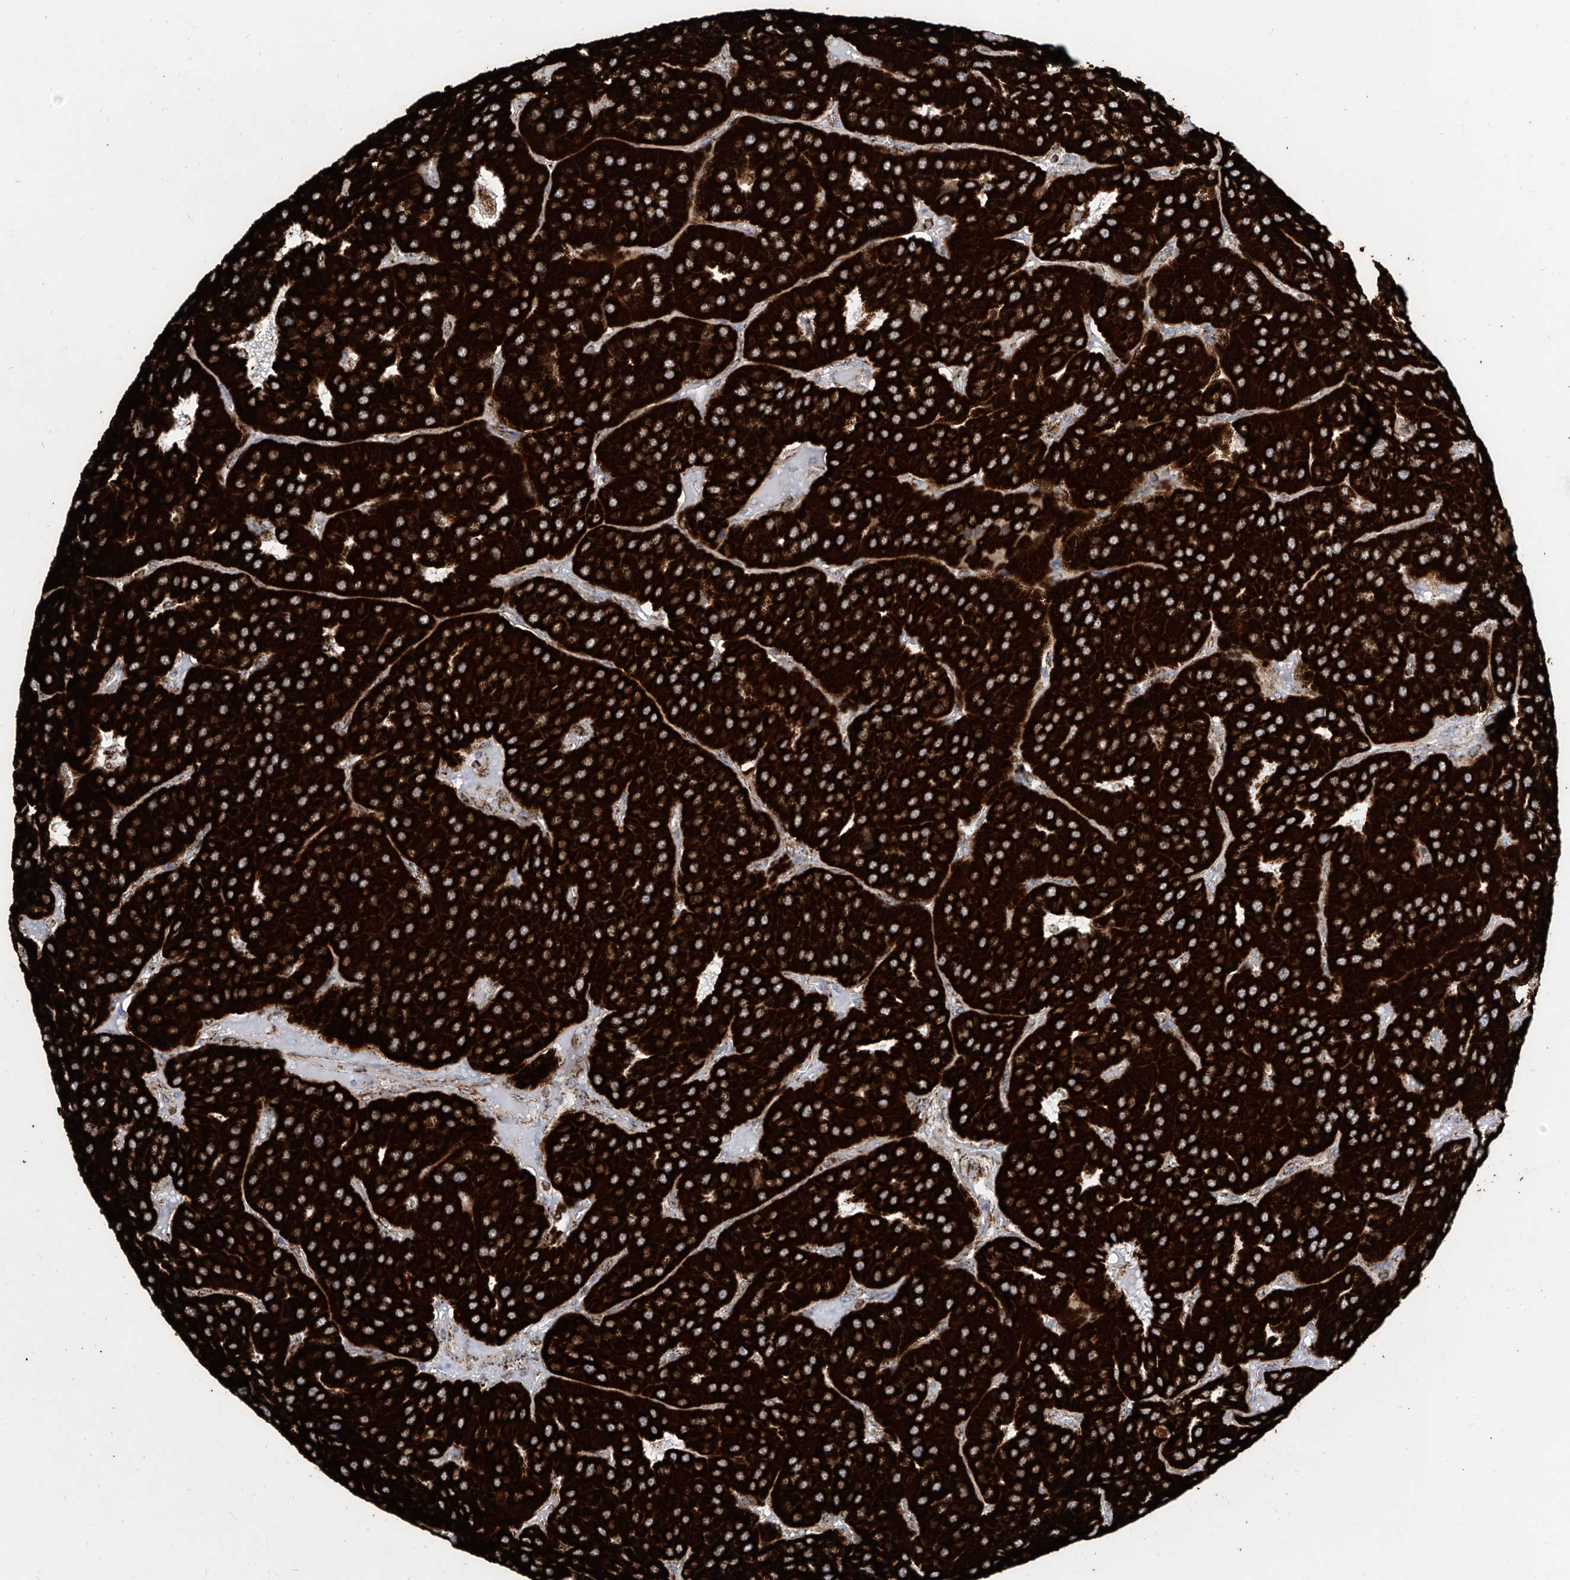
{"staining": {"intensity": "strong", "quantity": ">75%", "location": "cytoplasmic/membranous"}, "tissue": "parathyroid gland", "cell_type": "Glandular cells", "image_type": "normal", "snomed": [{"axis": "morphology", "description": "Normal tissue, NOS"}, {"axis": "morphology", "description": "Adenoma, NOS"}, {"axis": "topography", "description": "Parathyroid gland"}], "caption": "Glandular cells demonstrate strong cytoplasmic/membranous expression in approximately >75% of cells in benign parathyroid gland.", "gene": "COX5B", "patient": {"sex": "female", "age": 86}}